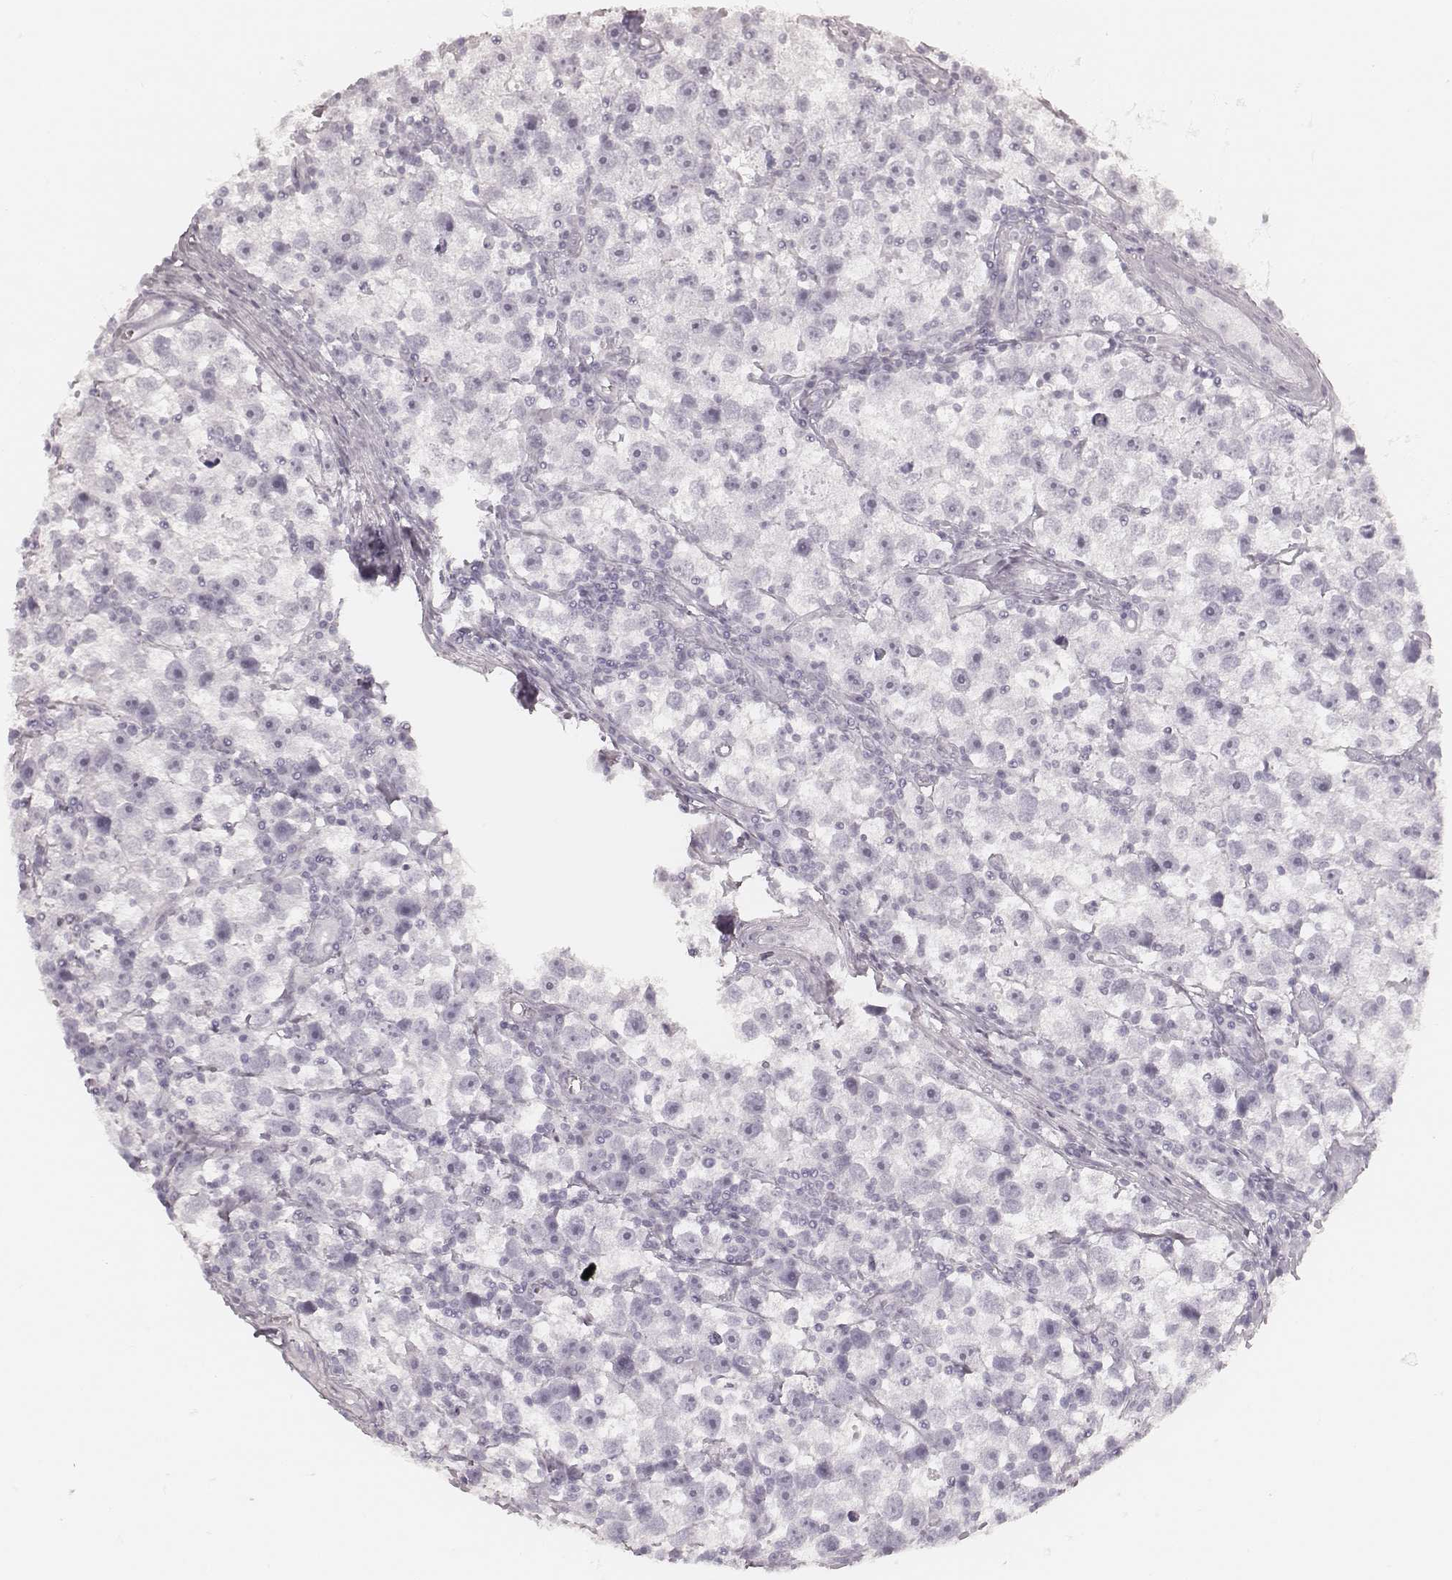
{"staining": {"intensity": "negative", "quantity": "none", "location": "none"}, "tissue": "testis cancer", "cell_type": "Tumor cells", "image_type": "cancer", "snomed": [{"axis": "morphology", "description": "Seminoma, NOS"}, {"axis": "topography", "description": "Testis"}], "caption": "Immunohistochemical staining of human testis cancer (seminoma) shows no significant staining in tumor cells.", "gene": "KRT82", "patient": {"sex": "male", "age": 30}}